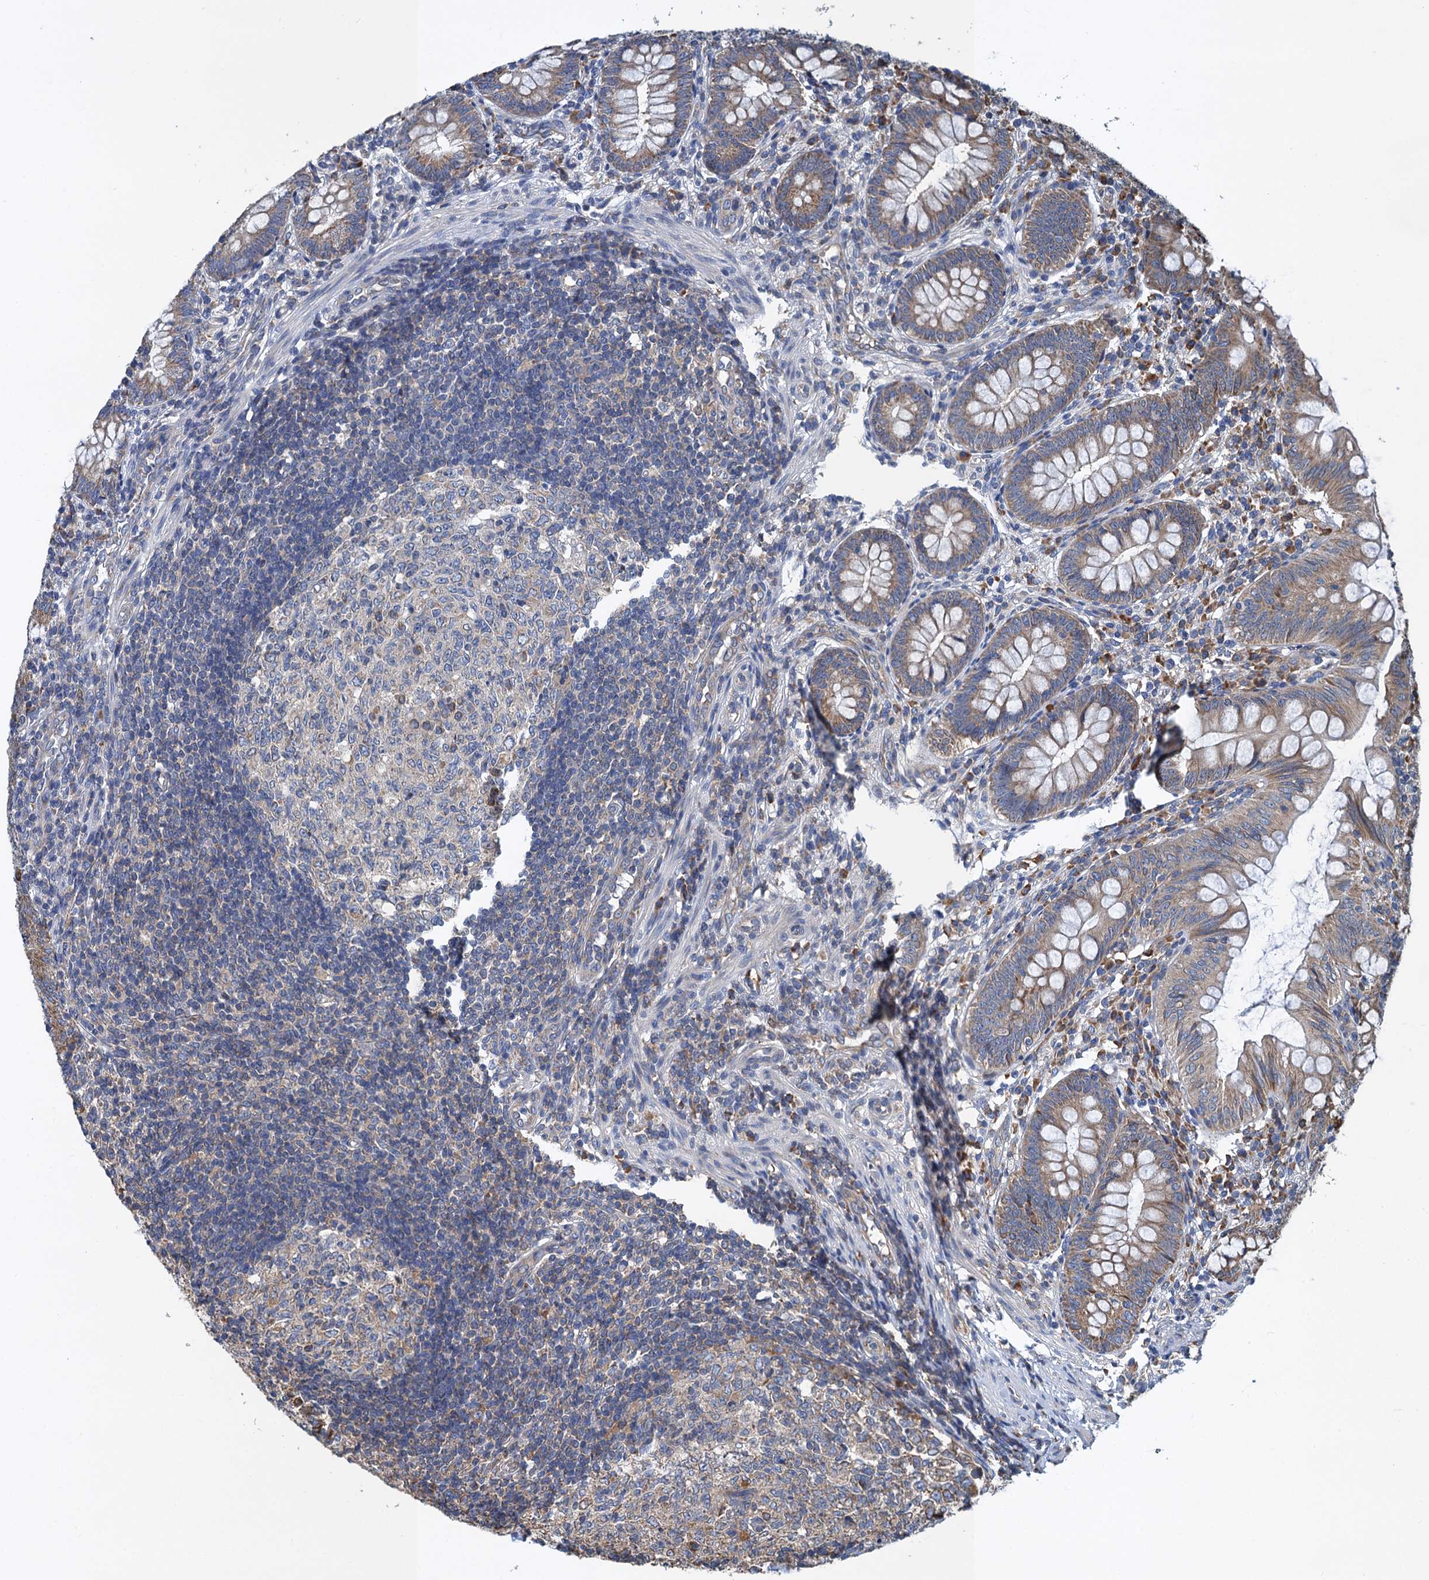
{"staining": {"intensity": "moderate", "quantity": ">75%", "location": "cytoplasmic/membranous"}, "tissue": "appendix", "cell_type": "Glandular cells", "image_type": "normal", "snomed": [{"axis": "morphology", "description": "Normal tissue, NOS"}, {"axis": "topography", "description": "Appendix"}], "caption": "Moderate cytoplasmic/membranous expression for a protein is seen in approximately >75% of glandular cells of unremarkable appendix using immunohistochemistry.", "gene": "LINS1", "patient": {"sex": "male", "age": 14}}